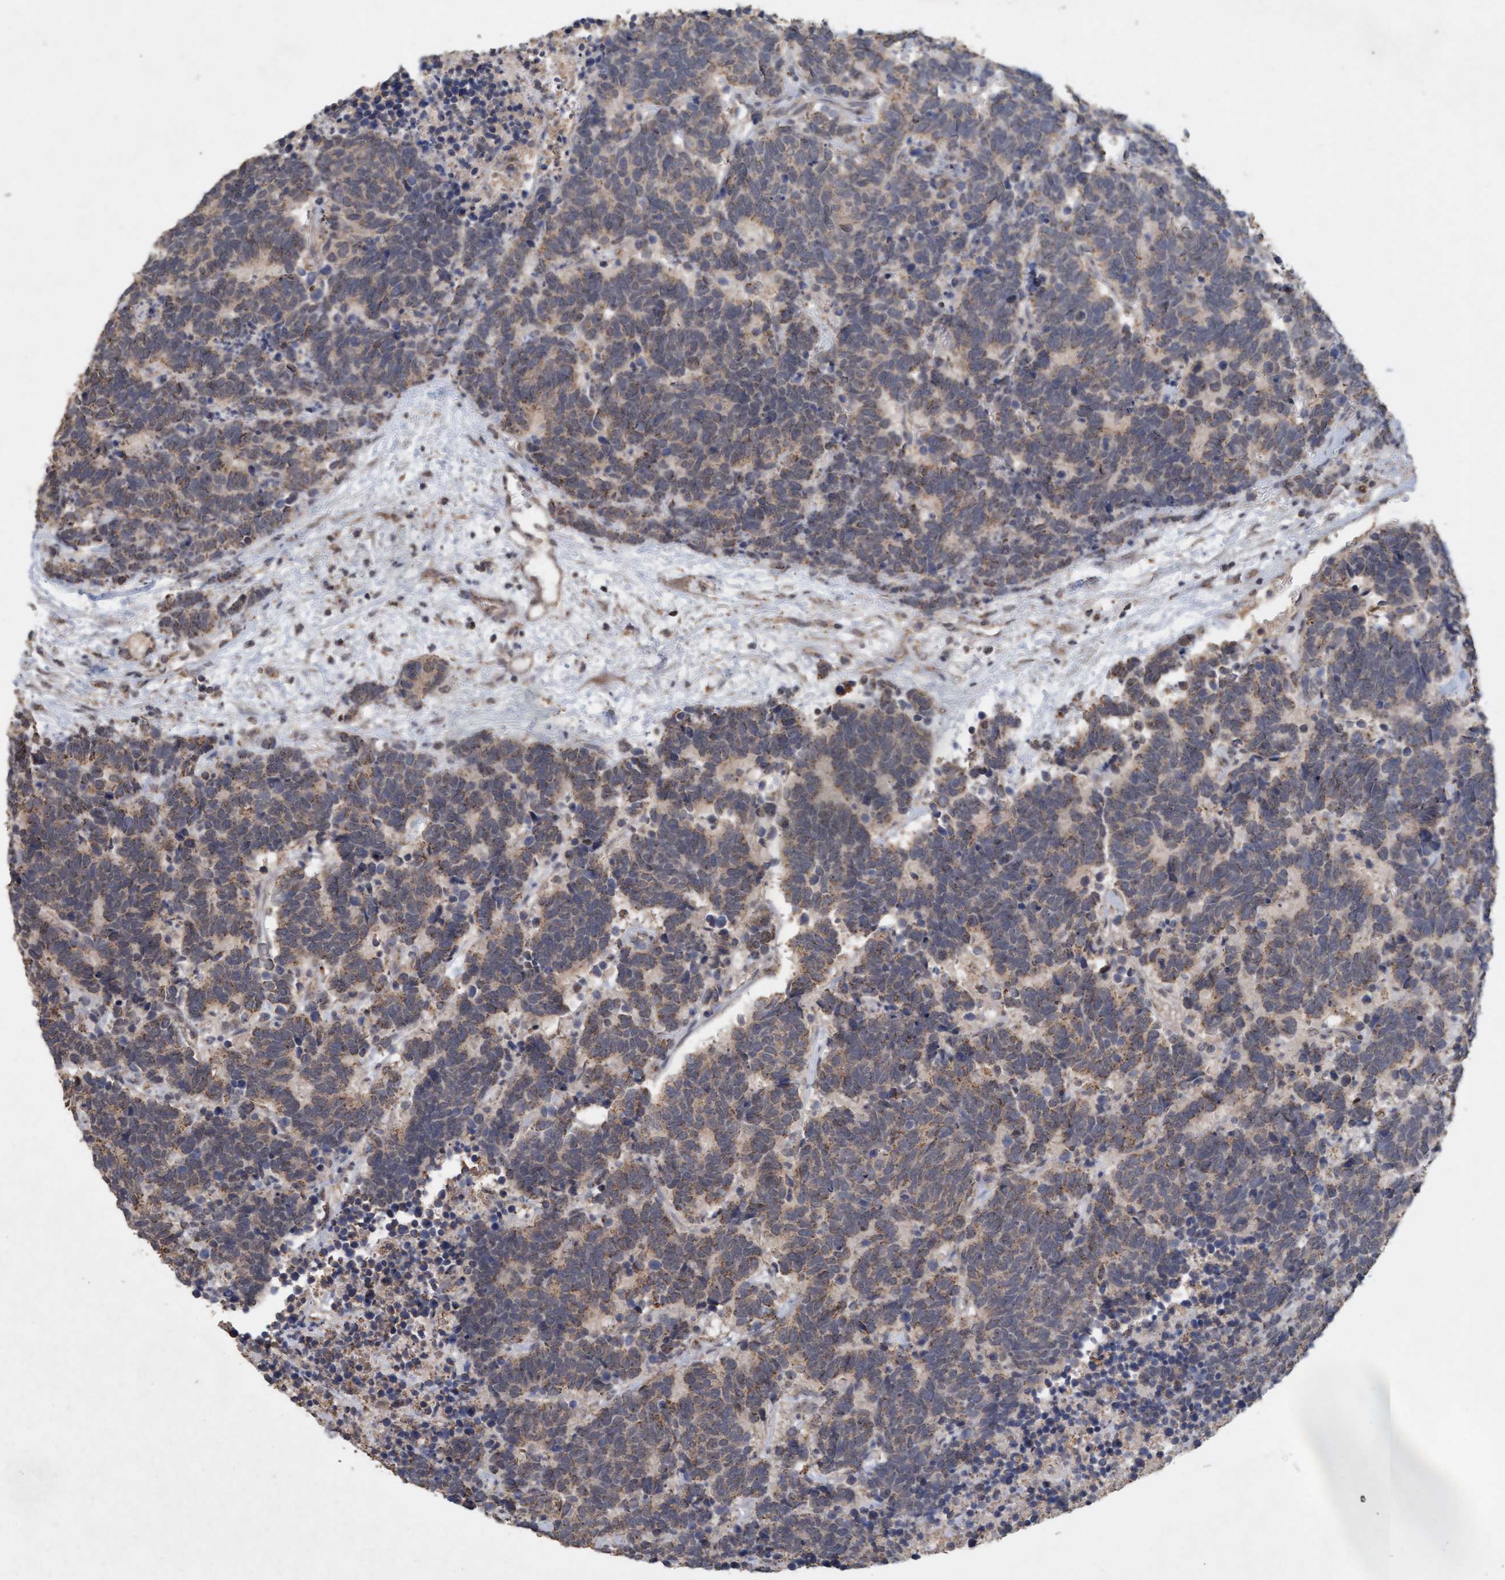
{"staining": {"intensity": "weak", "quantity": ">75%", "location": "cytoplasmic/membranous"}, "tissue": "carcinoid", "cell_type": "Tumor cells", "image_type": "cancer", "snomed": [{"axis": "morphology", "description": "Carcinoma, NOS"}, {"axis": "morphology", "description": "Carcinoid, malignant, NOS"}, {"axis": "topography", "description": "Urinary bladder"}], "caption": "Weak cytoplasmic/membranous staining for a protein is present in approximately >75% of tumor cells of malignant carcinoid using immunohistochemistry.", "gene": "VSIG8", "patient": {"sex": "male", "age": 57}}